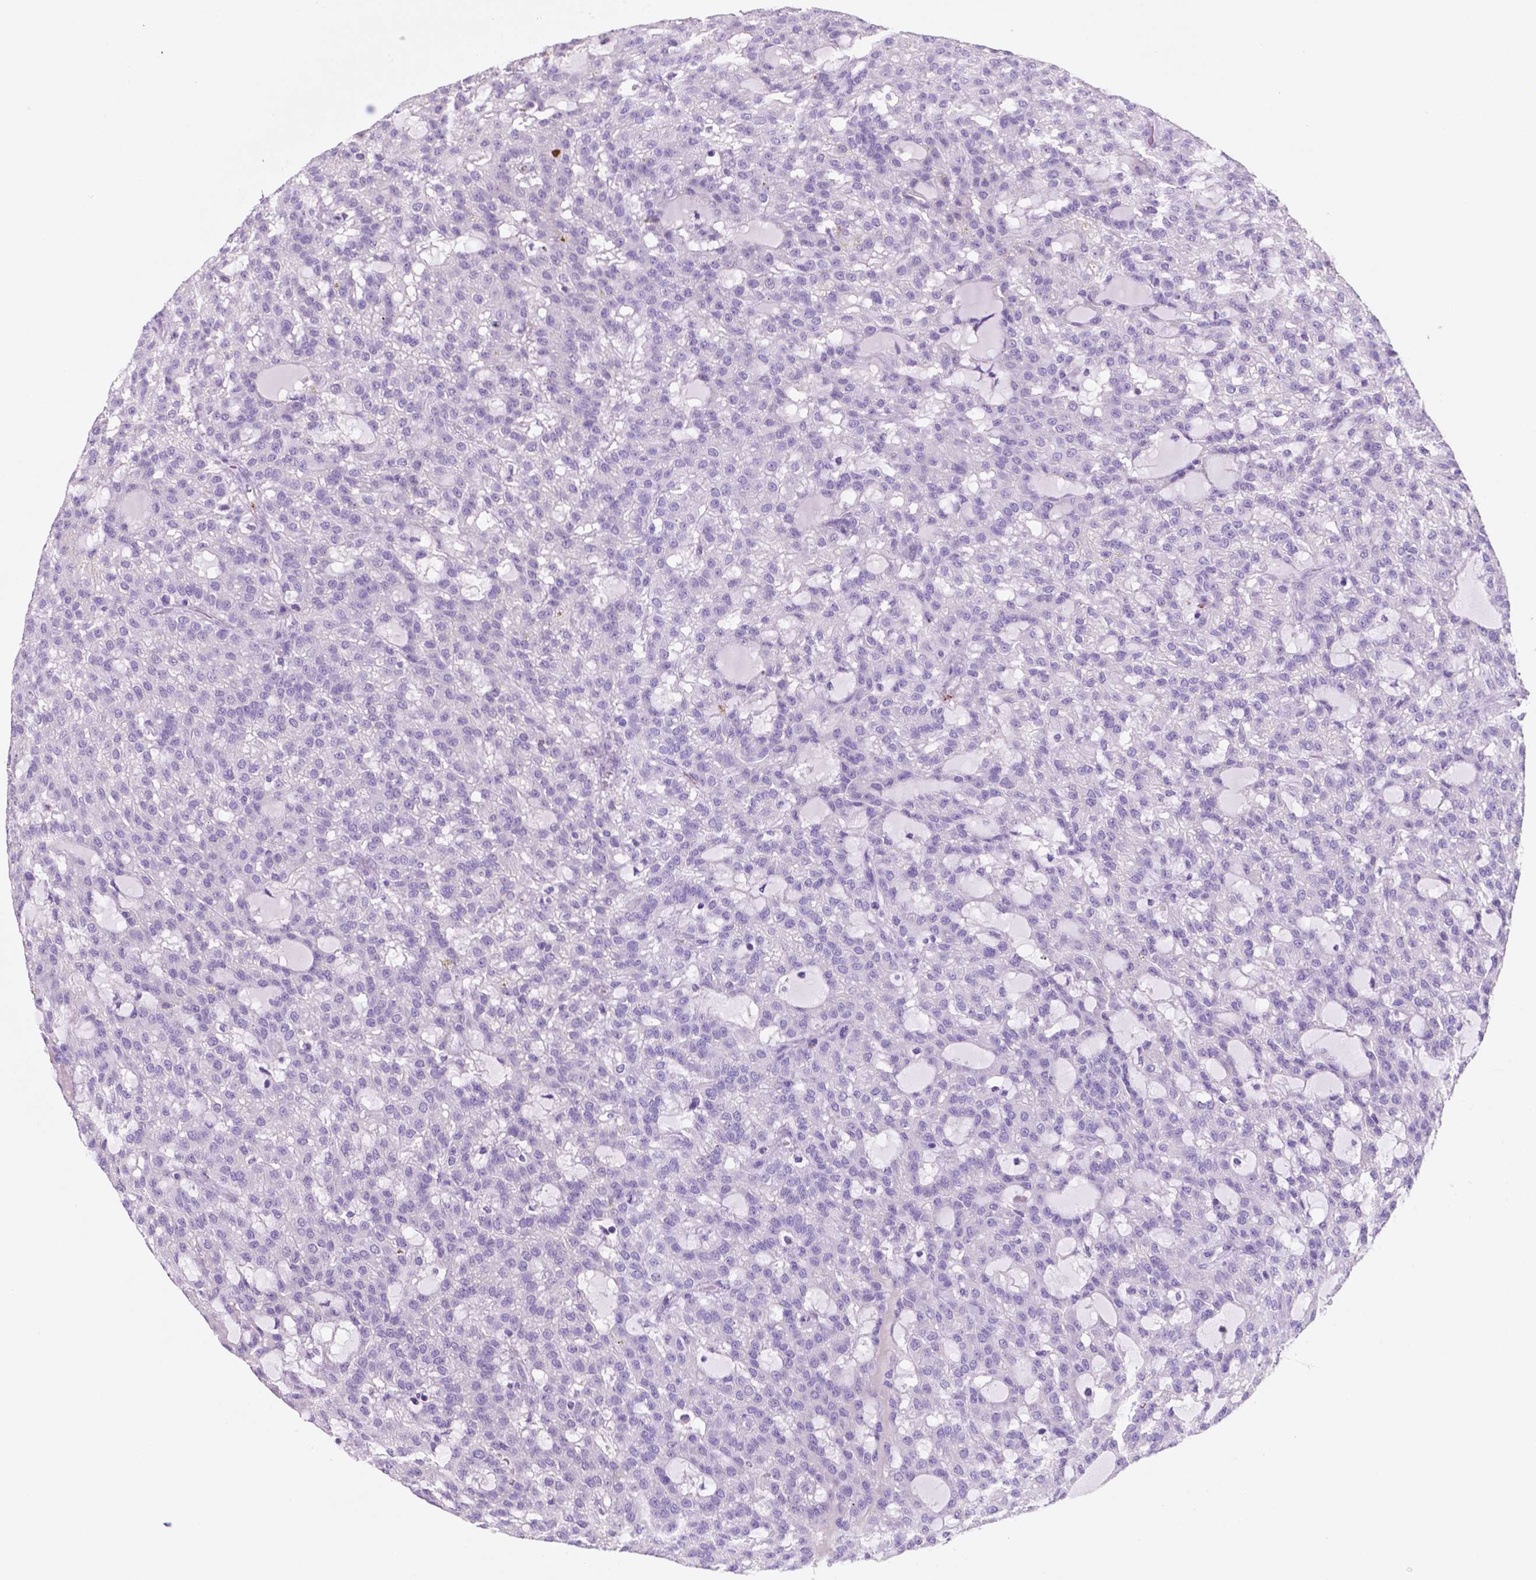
{"staining": {"intensity": "negative", "quantity": "none", "location": "none"}, "tissue": "renal cancer", "cell_type": "Tumor cells", "image_type": "cancer", "snomed": [{"axis": "morphology", "description": "Adenocarcinoma, NOS"}, {"axis": "topography", "description": "Kidney"}], "caption": "IHC of adenocarcinoma (renal) demonstrates no staining in tumor cells. Brightfield microscopy of immunohistochemistry stained with DAB (brown) and hematoxylin (blue), captured at high magnification.", "gene": "EBLN2", "patient": {"sex": "male", "age": 63}}